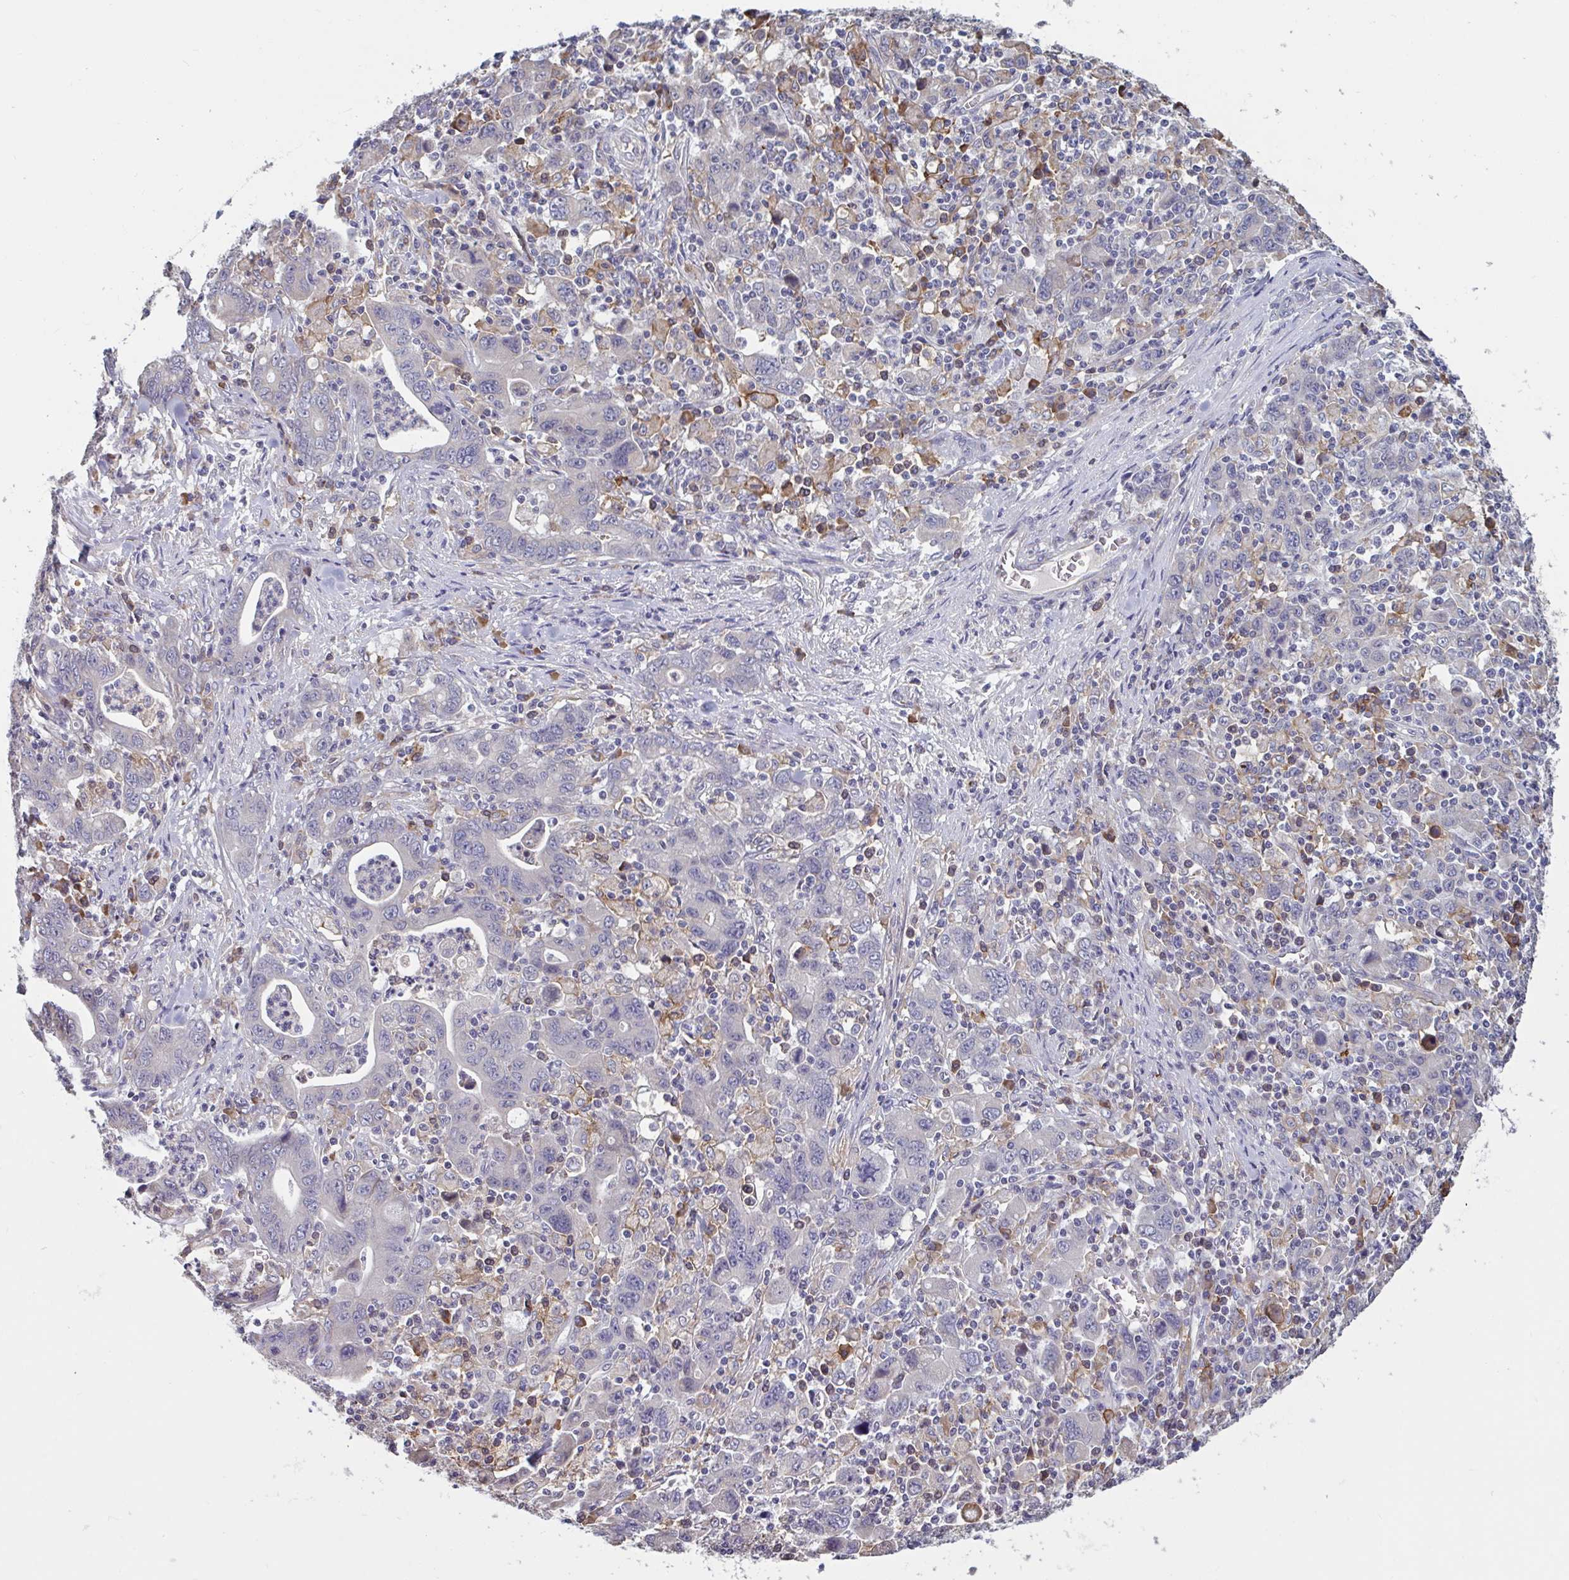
{"staining": {"intensity": "negative", "quantity": "none", "location": "none"}, "tissue": "stomach cancer", "cell_type": "Tumor cells", "image_type": "cancer", "snomed": [{"axis": "morphology", "description": "Adenocarcinoma, NOS"}, {"axis": "topography", "description": "Stomach, upper"}], "caption": "Histopathology image shows no protein positivity in tumor cells of stomach cancer (adenocarcinoma) tissue. (DAB immunohistochemistry (IHC), high magnification).", "gene": "CD1E", "patient": {"sex": "male", "age": 69}}